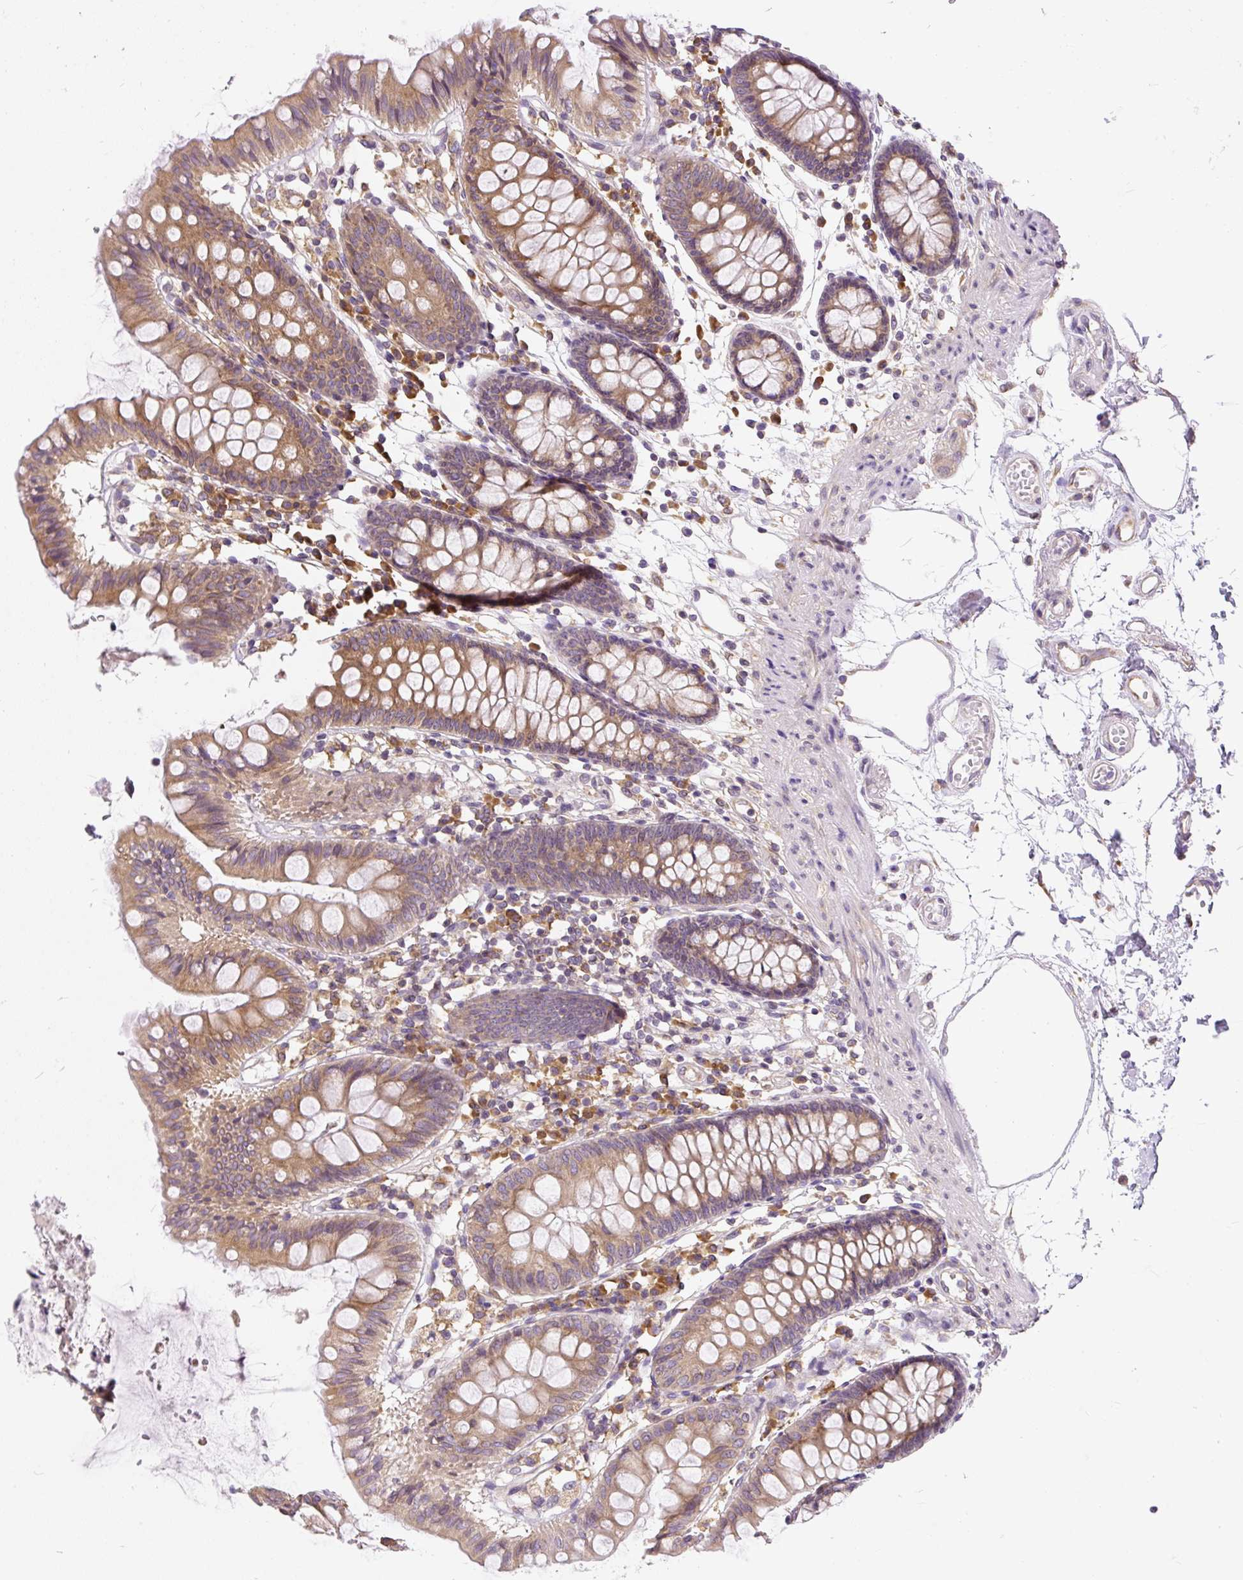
{"staining": {"intensity": "moderate", "quantity": ">75%", "location": "cytoplasmic/membranous"}, "tissue": "colon", "cell_type": "Endothelial cells", "image_type": "normal", "snomed": [{"axis": "morphology", "description": "Normal tissue, NOS"}, {"axis": "topography", "description": "Colon"}], "caption": "Colon stained with immunohistochemistry (IHC) reveals moderate cytoplasmic/membranous staining in approximately >75% of endothelial cells.", "gene": "CYP20A1", "patient": {"sex": "female", "age": 84}}